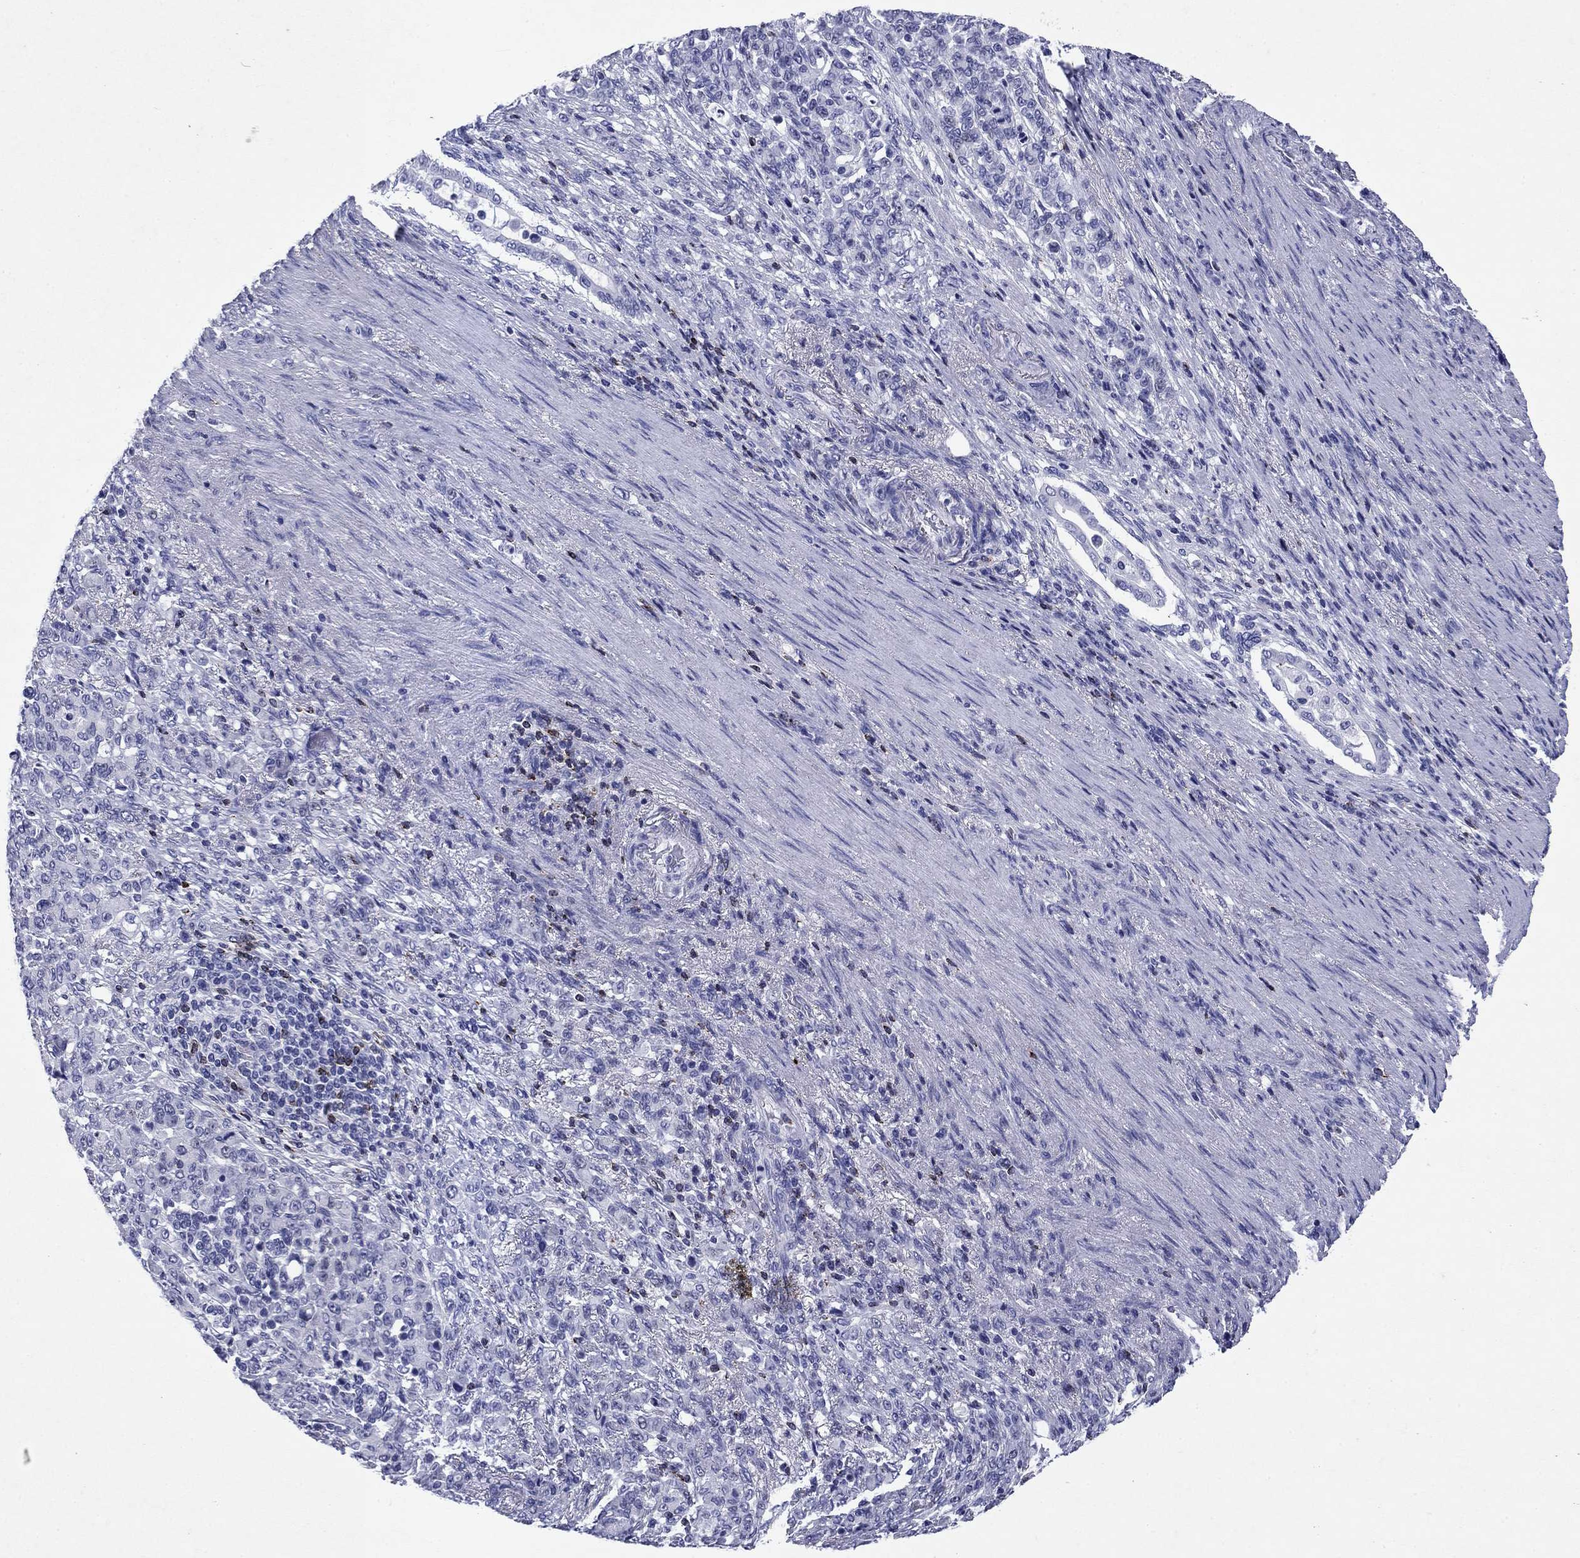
{"staining": {"intensity": "negative", "quantity": "none", "location": "none"}, "tissue": "stomach cancer", "cell_type": "Tumor cells", "image_type": "cancer", "snomed": [{"axis": "morphology", "description": "Normal tissue, NOS"}, {"axis": "morphology", "description": "Adenocarcinoma, NOS"}, {"axis": "topography", "description": "Stomach"}], "caption": "Photomicrograph shows no significant protein expression in tumor cells of stomach cancer.", "gene": "GZMK", "patient": {"sex": "female", "age": 79}}